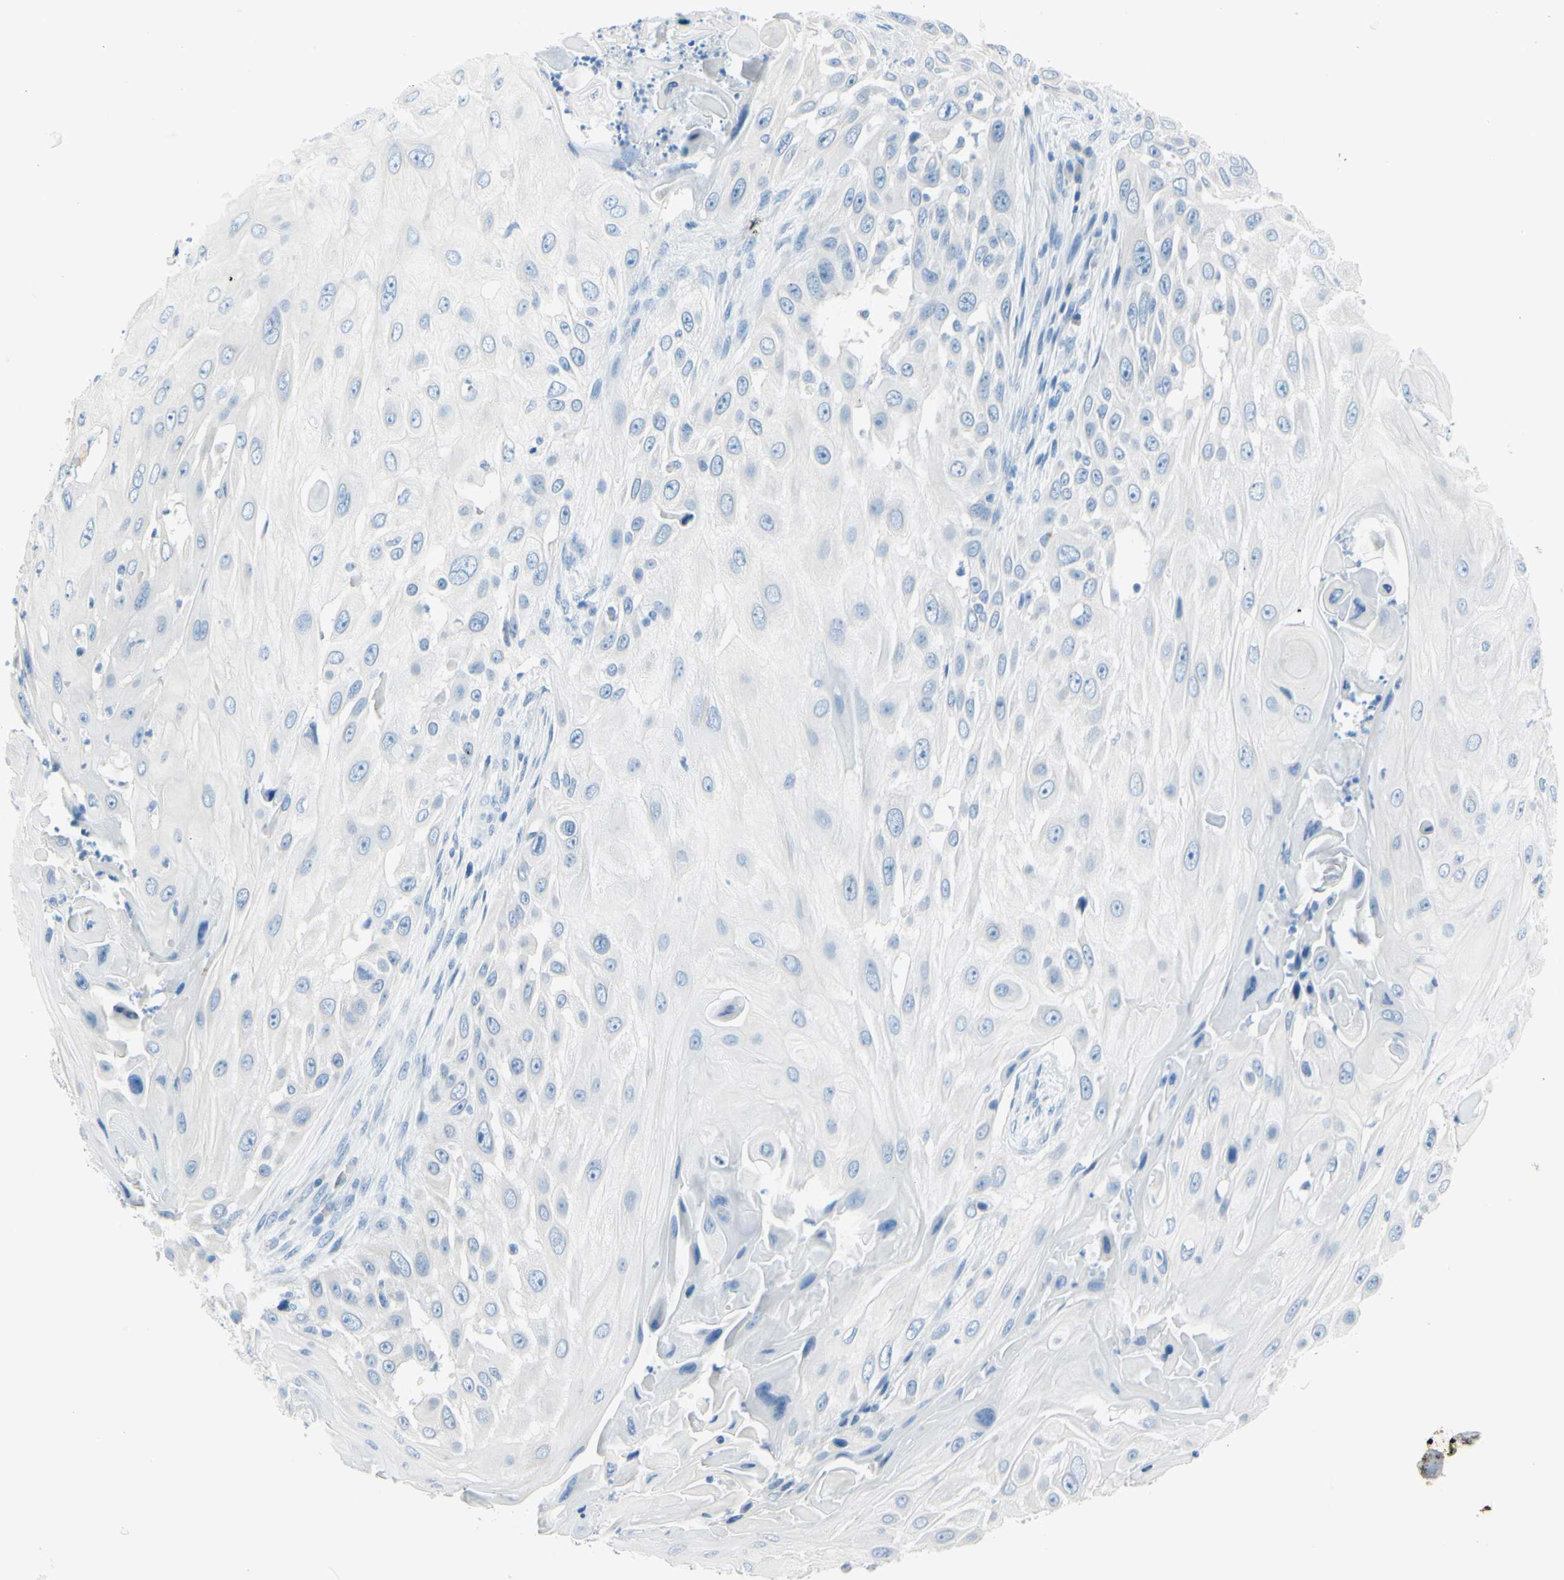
{"staining": {"intensity": "negative", "quantity": "none", "location": "none"}, "tissue": "skin cancer", "cell_type": "Tumor cells", "image_type": "cancer", "snomed": [{"axis": "morphology", "description": "Squamous cell carcinoma, NOS"}, {"axis": "topography", "description": "Skin"}], "caption": "Tumor cells show no significant staining in skin squamous cell carcinoma.", "gene": "DCT", "patient": {"sex": "female", "age": 44}}